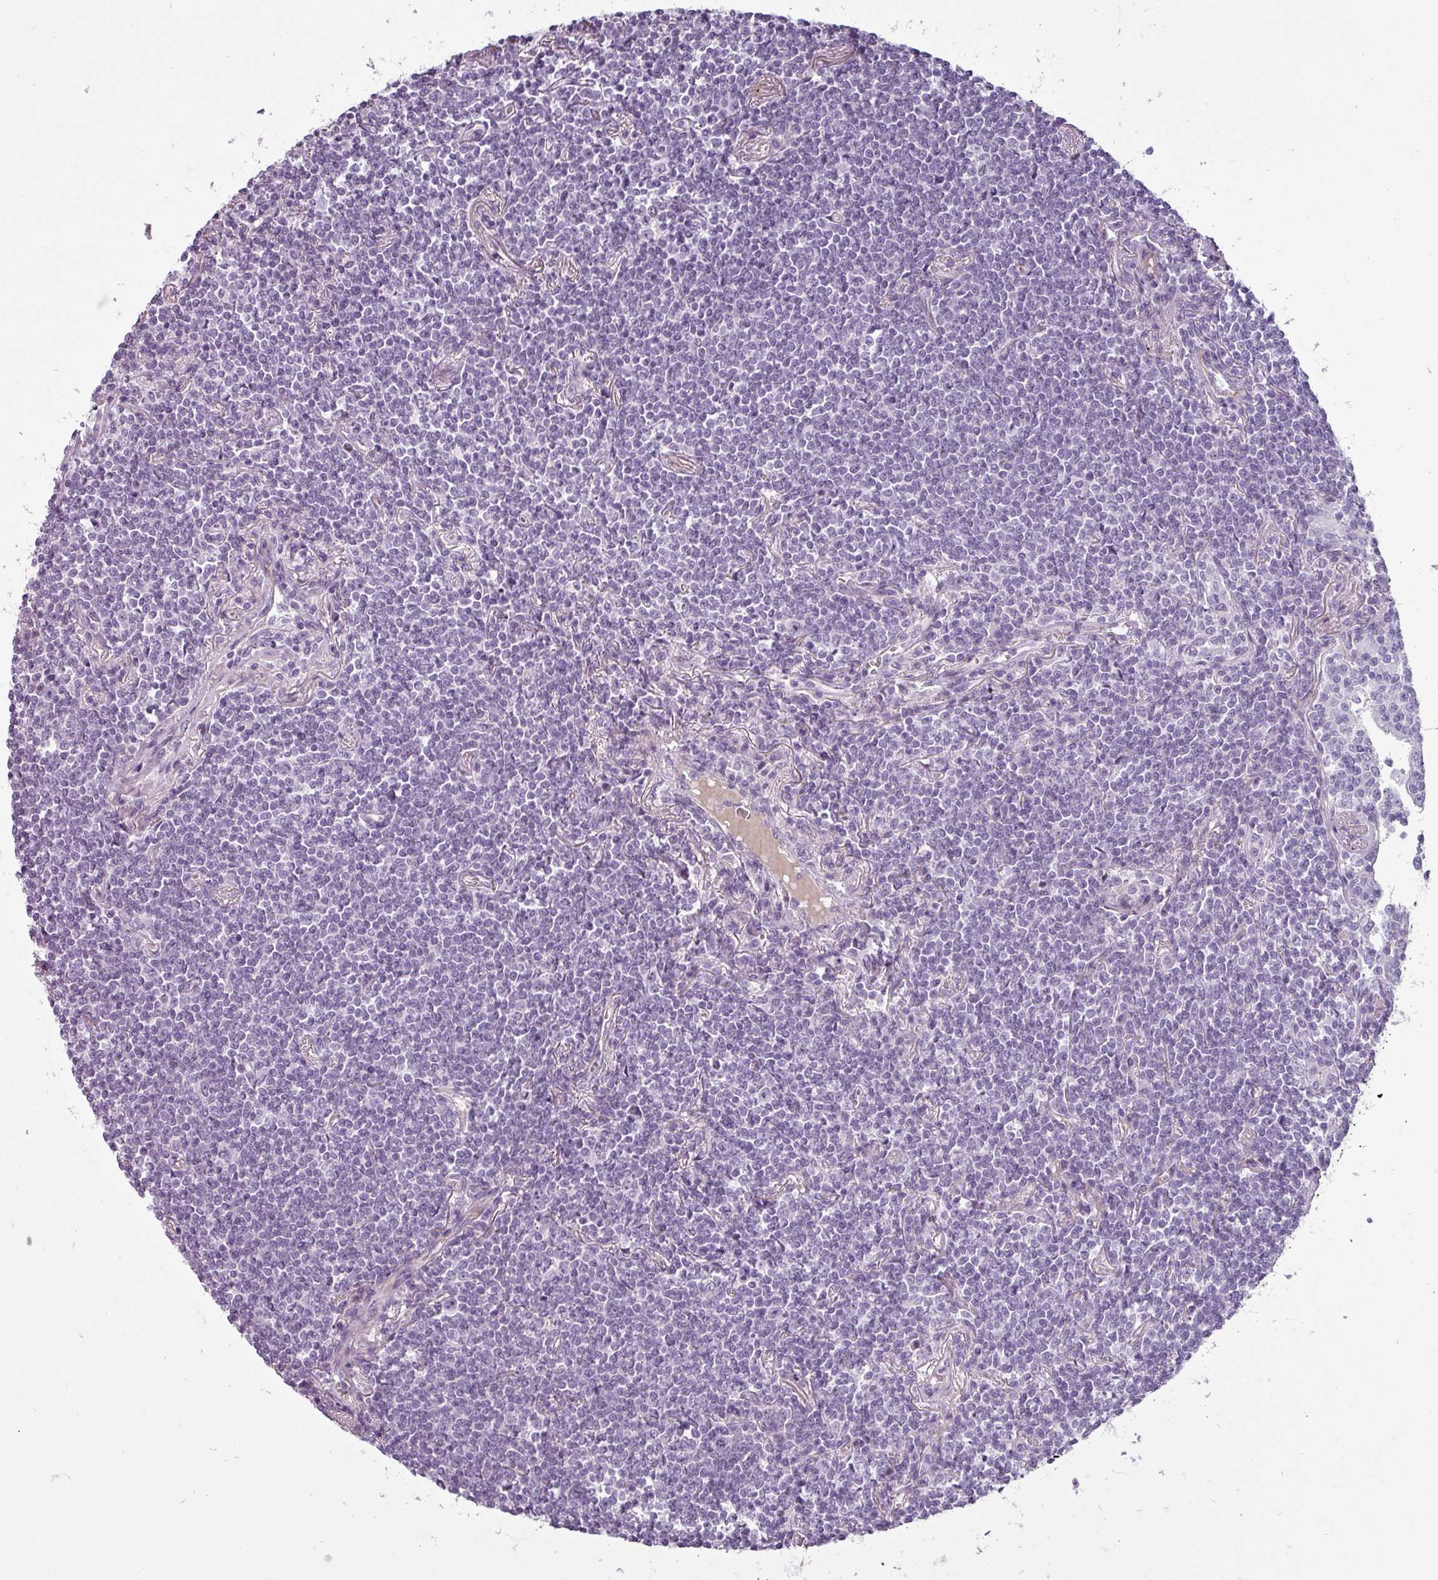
{"staining": {"intensity": "negative", "quantity": "none", "location": "none"}, "tissue": "lymphoma", "cell_type": "Tumor cells", "image_type": "cancer", "snomed": [{"axis": "morphology", "description": "Malignant lymphoma, non-Hodgkin's type, Low grade"}, {"axis": "topography", "description": "Lung"}], "caption": "Tumor cells are negative for brown protein staining in lymphoma.", "gene": "CHRDL1", "patient": {"sex": "female", "age": 71}}